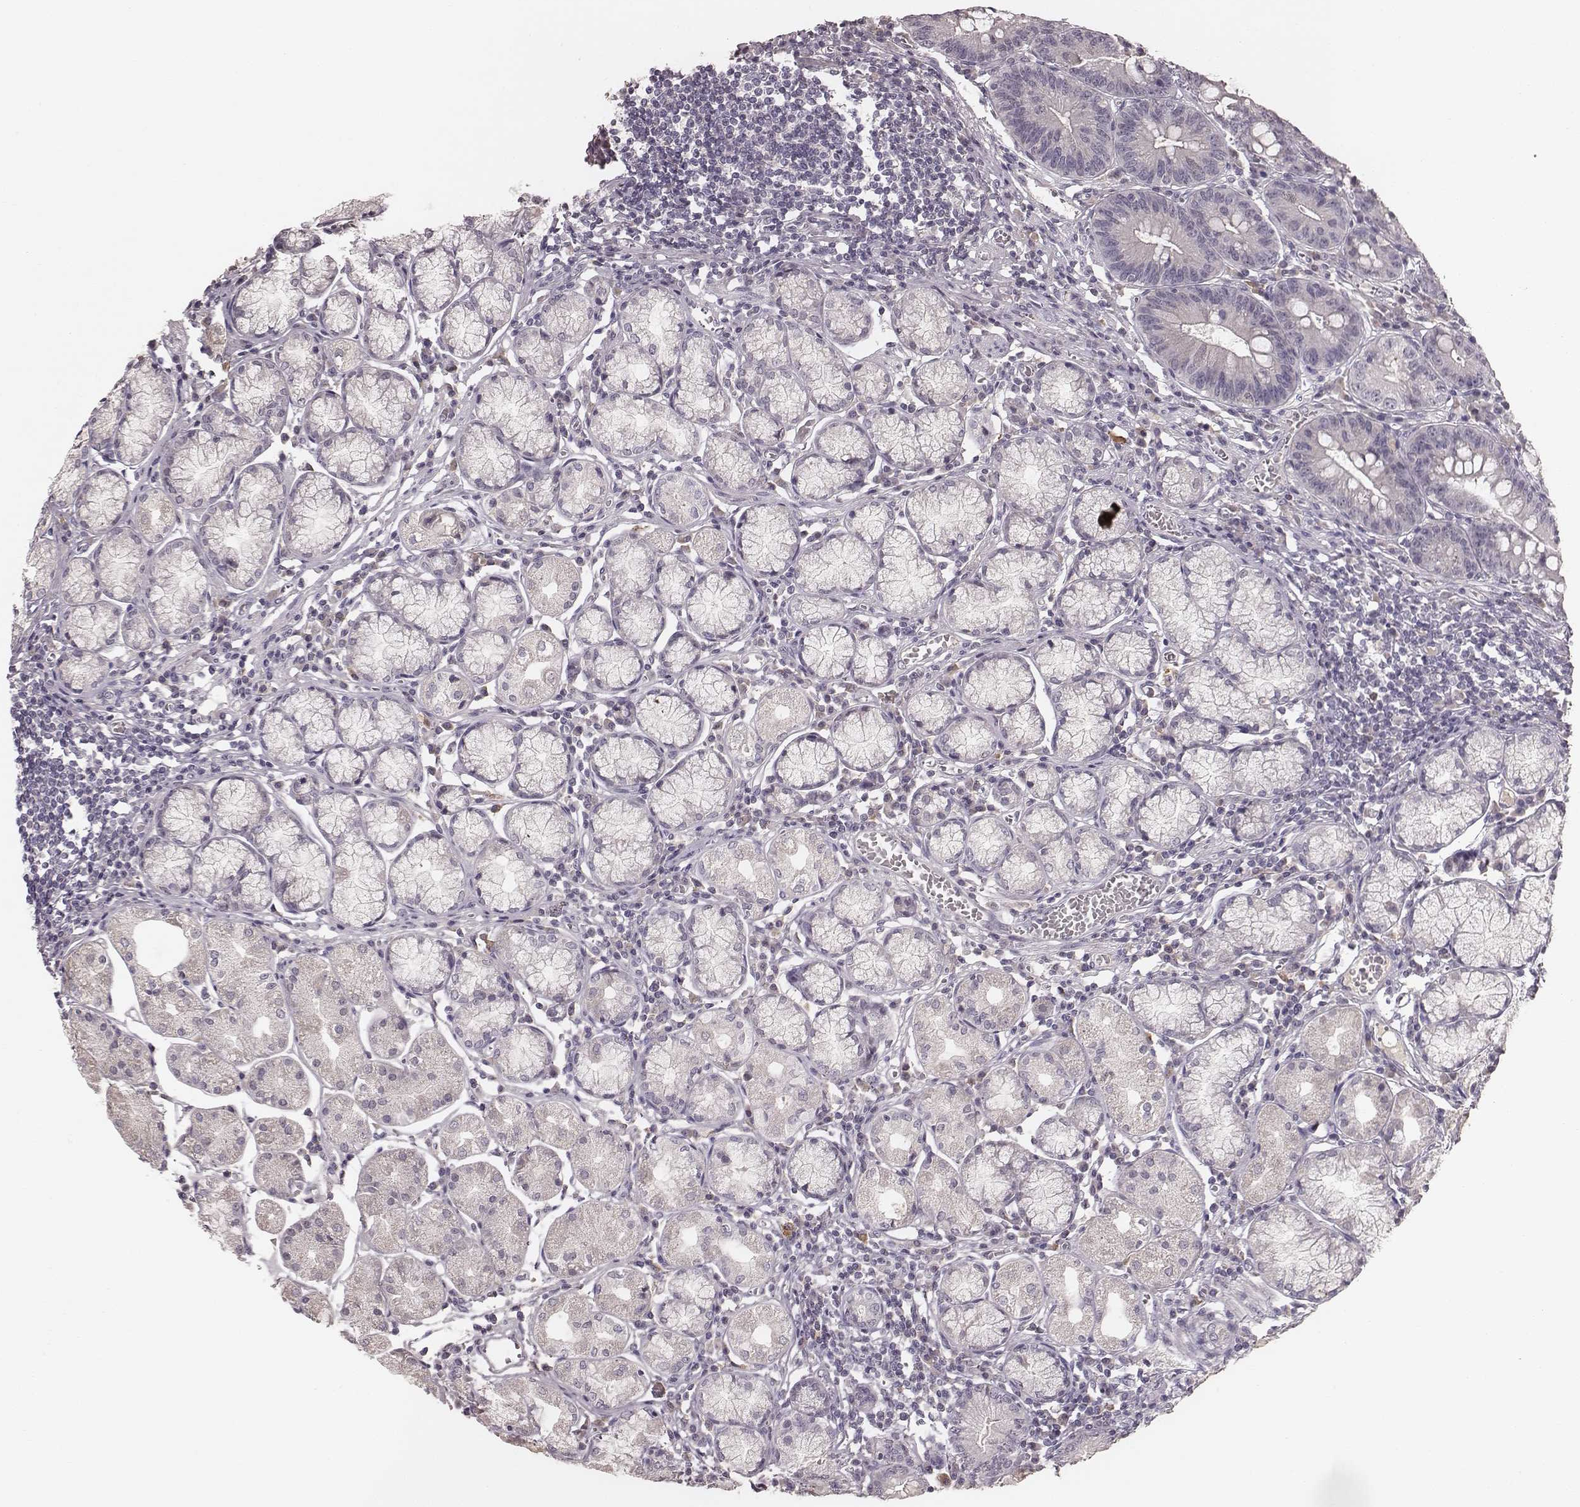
{"staining": {"intensity": "negative", "quantity": "none", "location": "none"}, "tissue": "stomach", "cell_type": "Glandular cells", "image_type": "normal", "snomed": [{"axis": "morphology", "description": "Normal tissue, NOS"}, {"axis": "topography", "description": "Stomach"}], "caption": "This is a micrograph of immunohistochemistry (IHC) staining of normal stomach, which shows no staining in glandular cells.", "gene": "LY6K", "patient": {"sex": "male", "age": 55}}